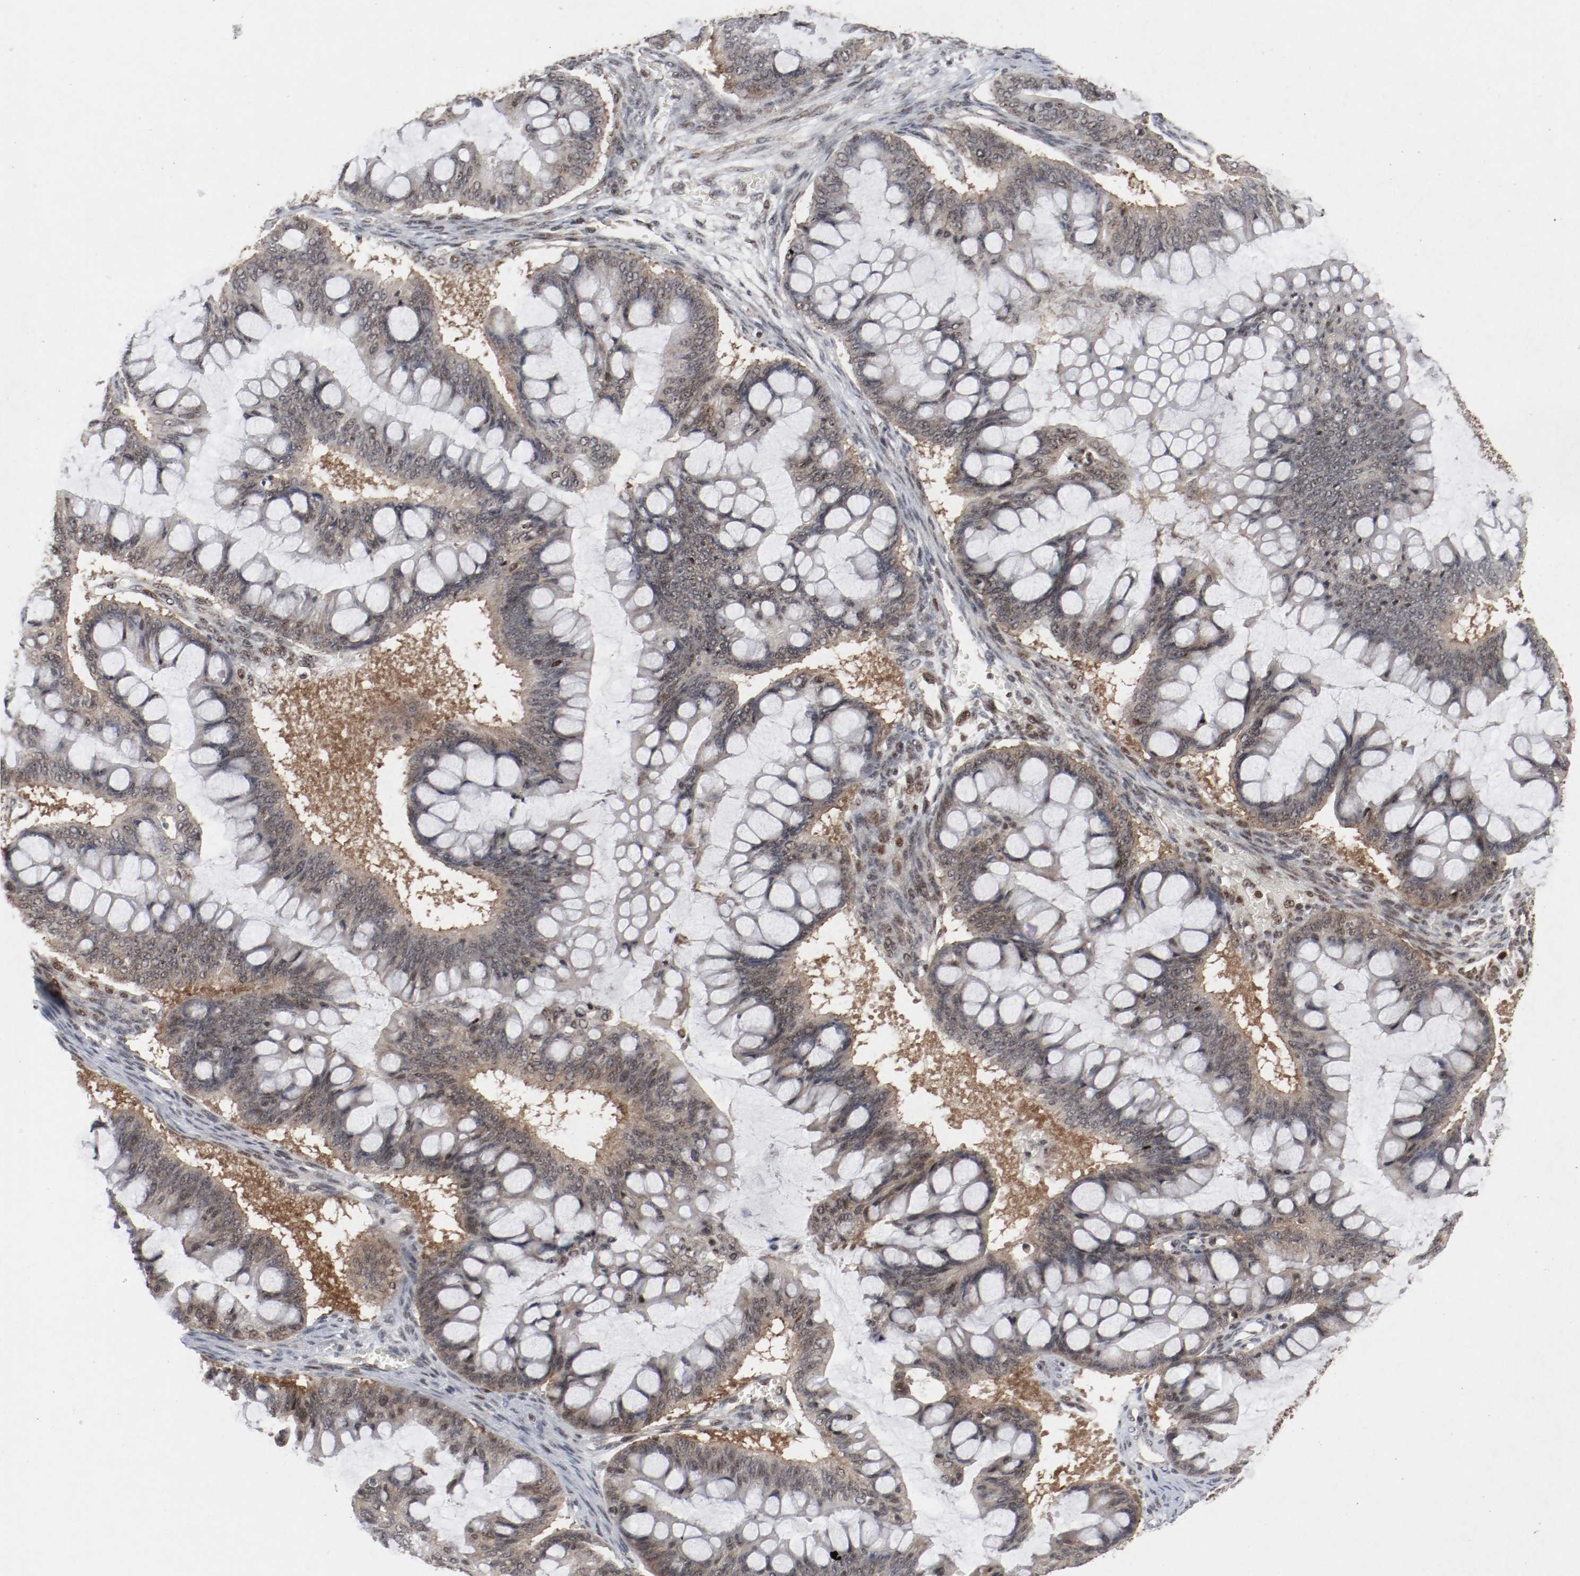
{"staining": {"intensity": "moderate", "quantity": ">75%", "location": "cytoplasmic/membranous,nuclear"}, "tissue": "ovarian cancer", "cell_type": "Tumor cells", "image_type": "cancer", "snomed": [{"axis": "morphology", "description": "Cystadenocarcinoma, mucinous, NOS"}, {"axis": "topography", "description": "Ovary"}], "caption": "A high-resolution histopathology image shows IHC staining of ovarian mucinous cystadenocarcinoma, which displays moderate cytoplasmic/membranous and nuclear expression in approximately >75% of tumor cells.", "gene": "CSNK2B", "patient": {"sex": "female", "age": 73}}